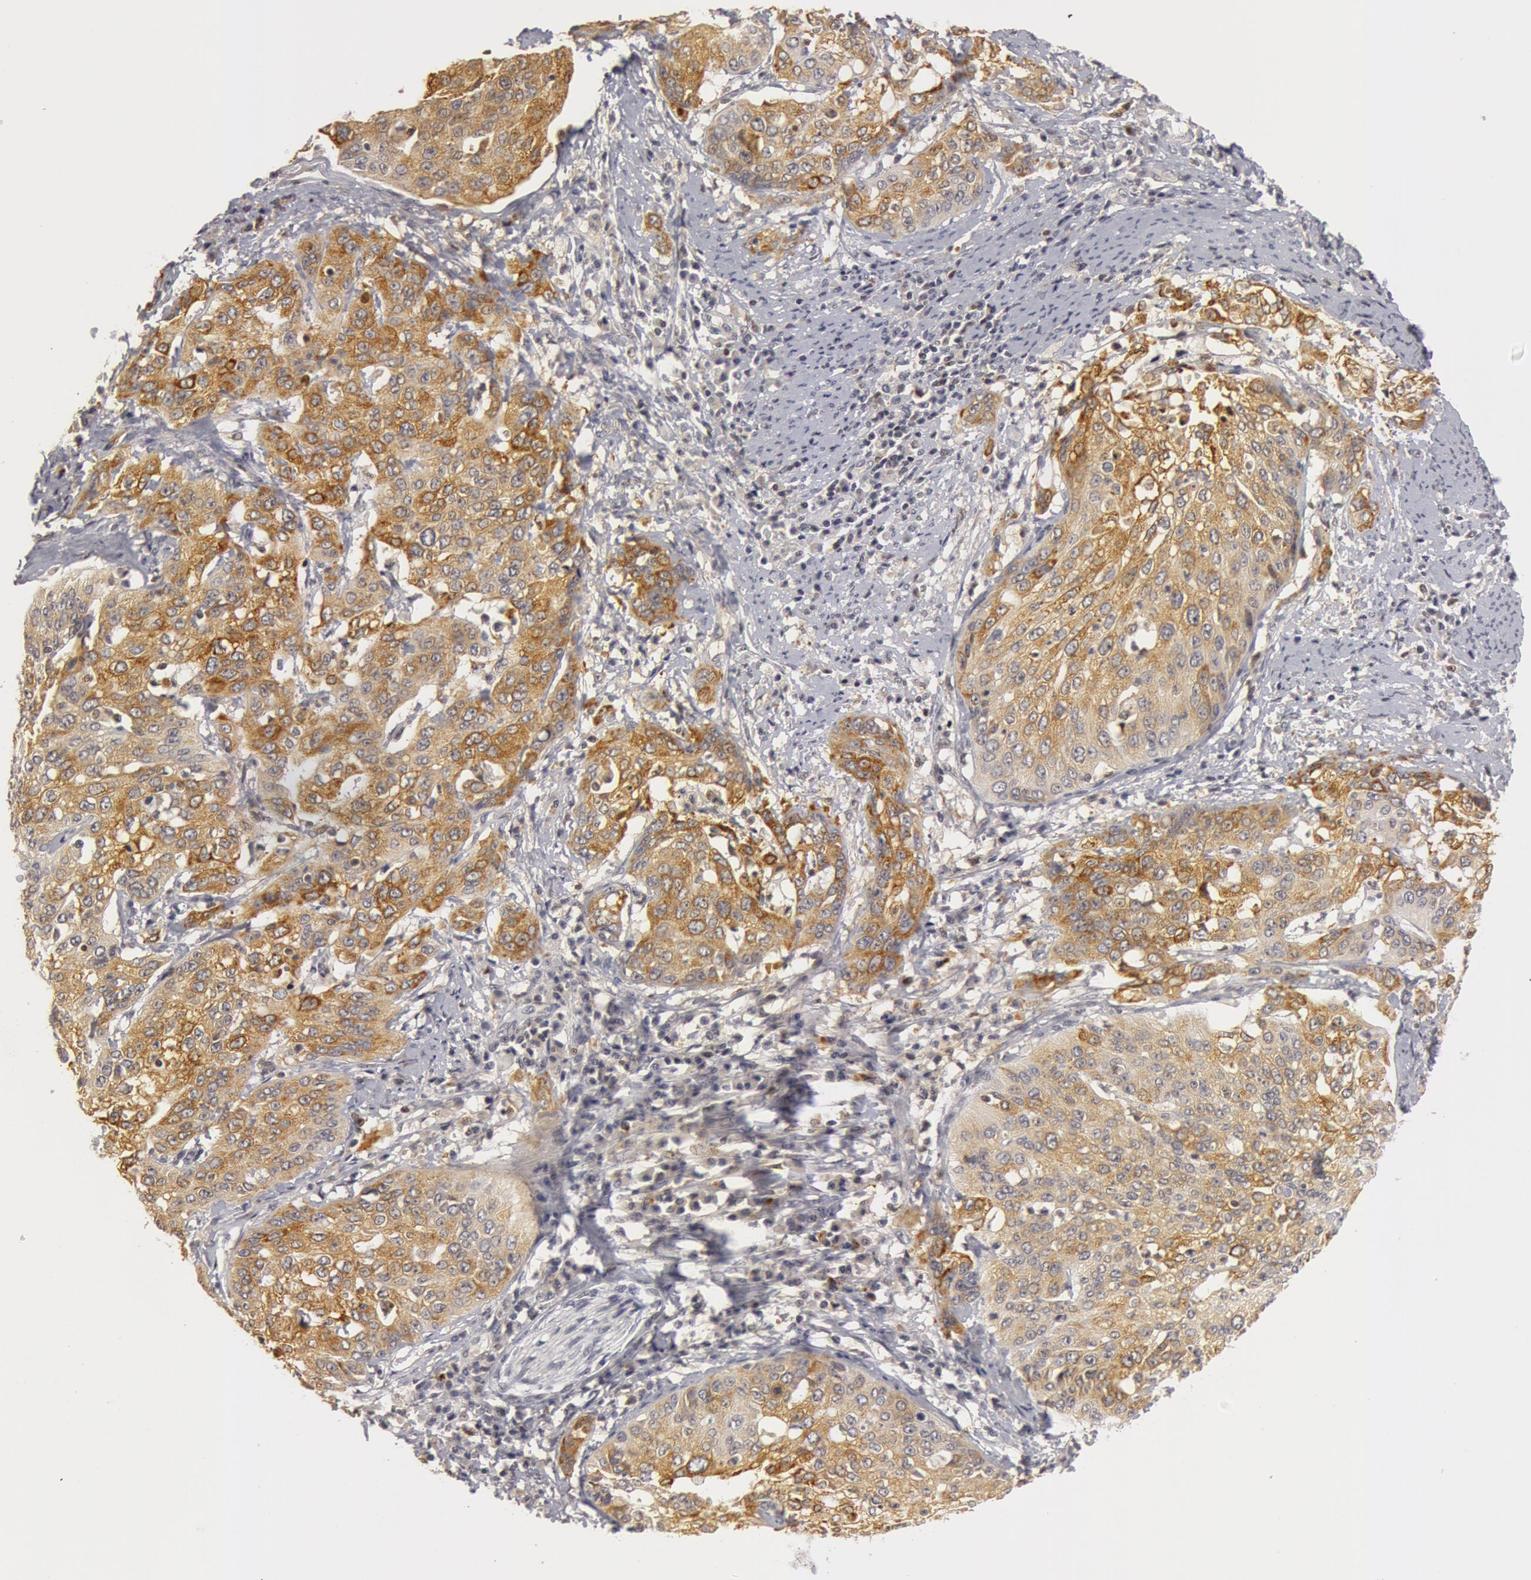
{"staining": {"intensity": "weak", "quantity": ">75%", "location": "cytoplasmic/membranous"}, "tissue": "cervical cancer", "cell_type": "Tumor cells", "image_type": "cancer", "snomed": [{"axis": "morphology", "description": "Squamous cell carcinoma, NOS"}, {"axis": "topography", "description": "Cervix"}], "caption": "Human cervical squamous cell carcinoma stained with a brown dye demonstrates weak cytoplasmic/membranous positive staining in approximately >75% of tumor cells.", "gene": "OASL", "patient": {"sex": "female", "age": 41}}